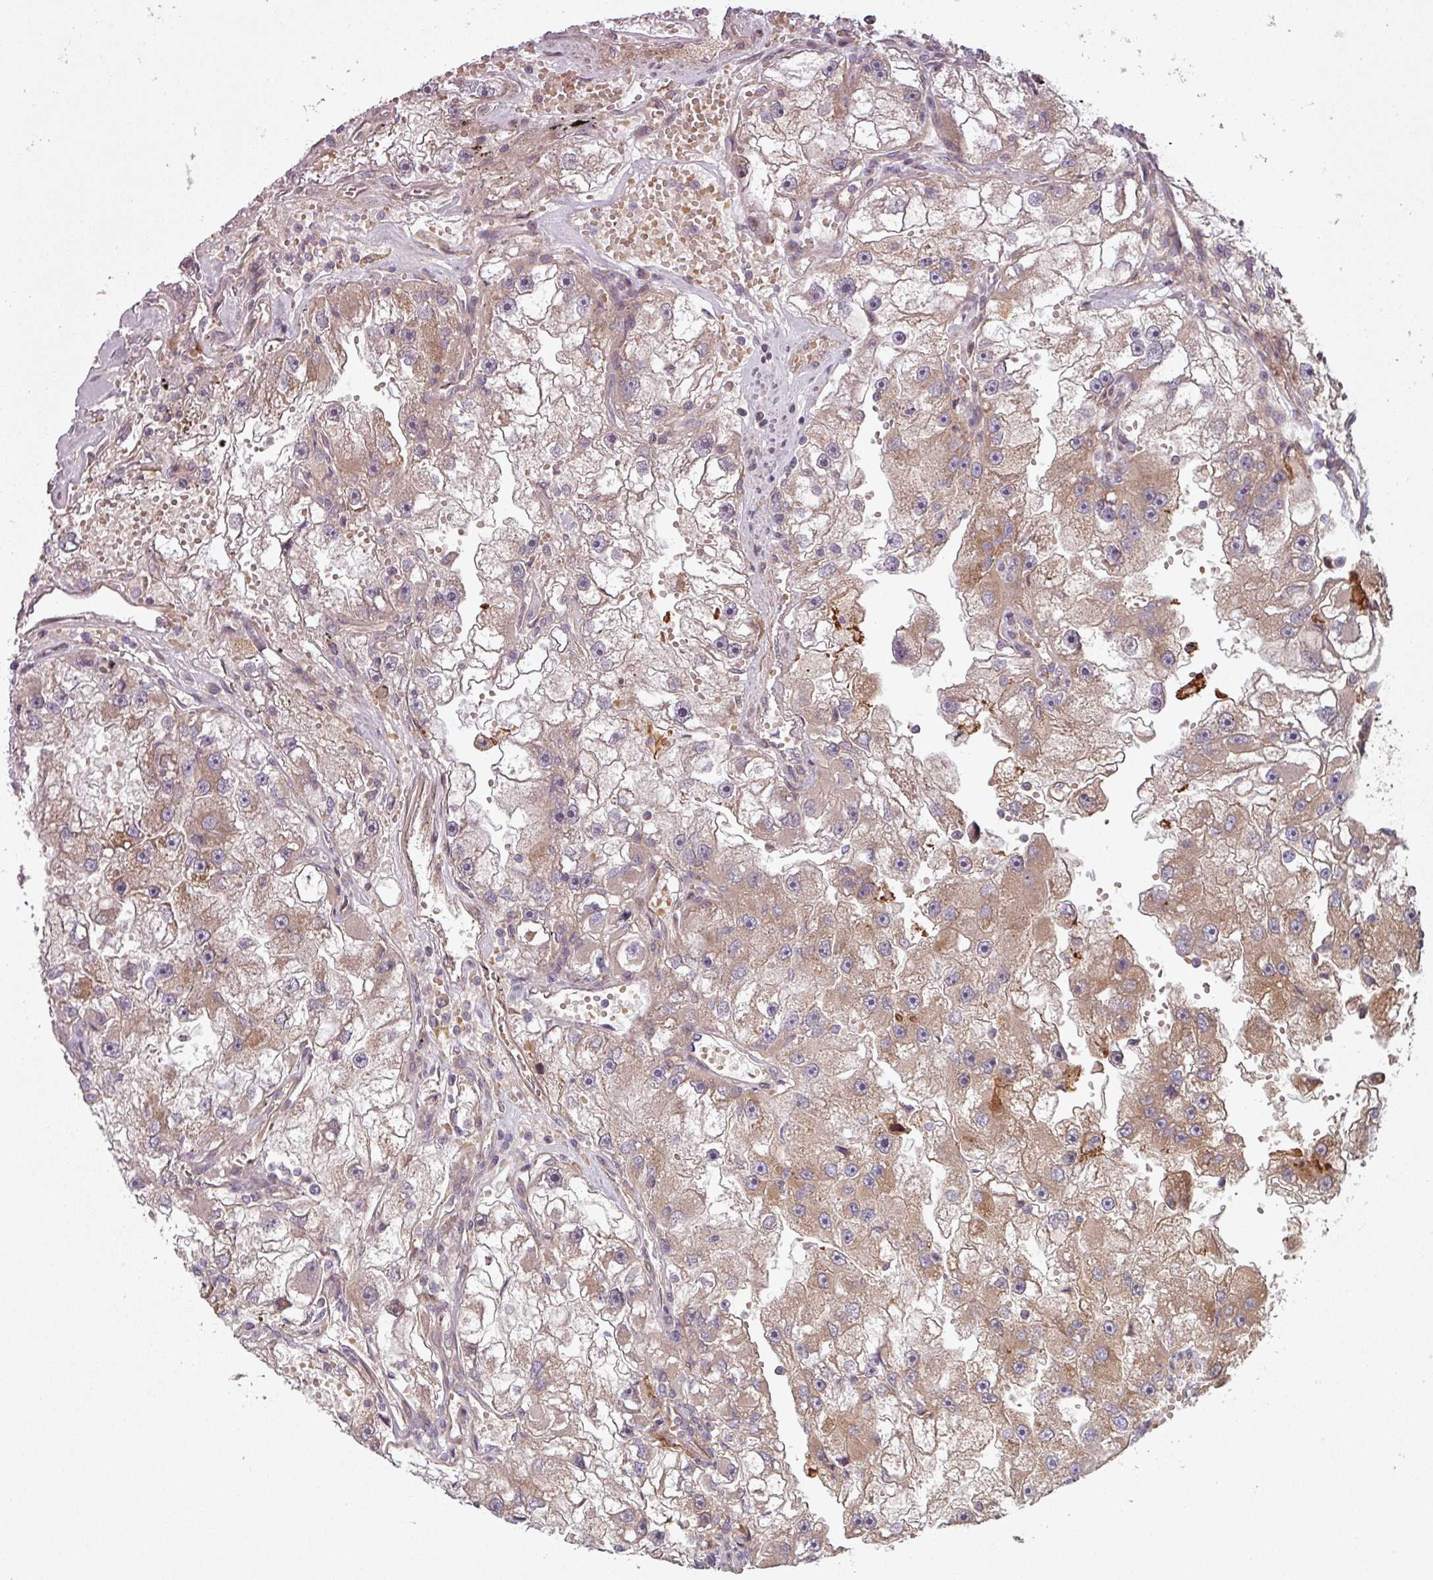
{"staining": {"intensity": "moderate", "quantity": "25%-75%", "location": "cytoplasmic/membranous"}, "tissue": "renal cancer", "cell_type": "Tumor cells", "image_type": "cancer", "snomed": [{"axis": "morphology", "description": "Adenocarcinoma, NOS"}, {"axis": "topography", "description": "Kidney"}], "caption": "This photomicrograph exhibits renal cancer (adenocarcinoma) stained with IHC to label a protein in brown. The cytoplasmic/membranous of tumor cells show moderate positivity for the protein. Nuclei are counter-stained blue.", "gene": "SNRNP25", "patient": {"sex": "male", "age": 63}}